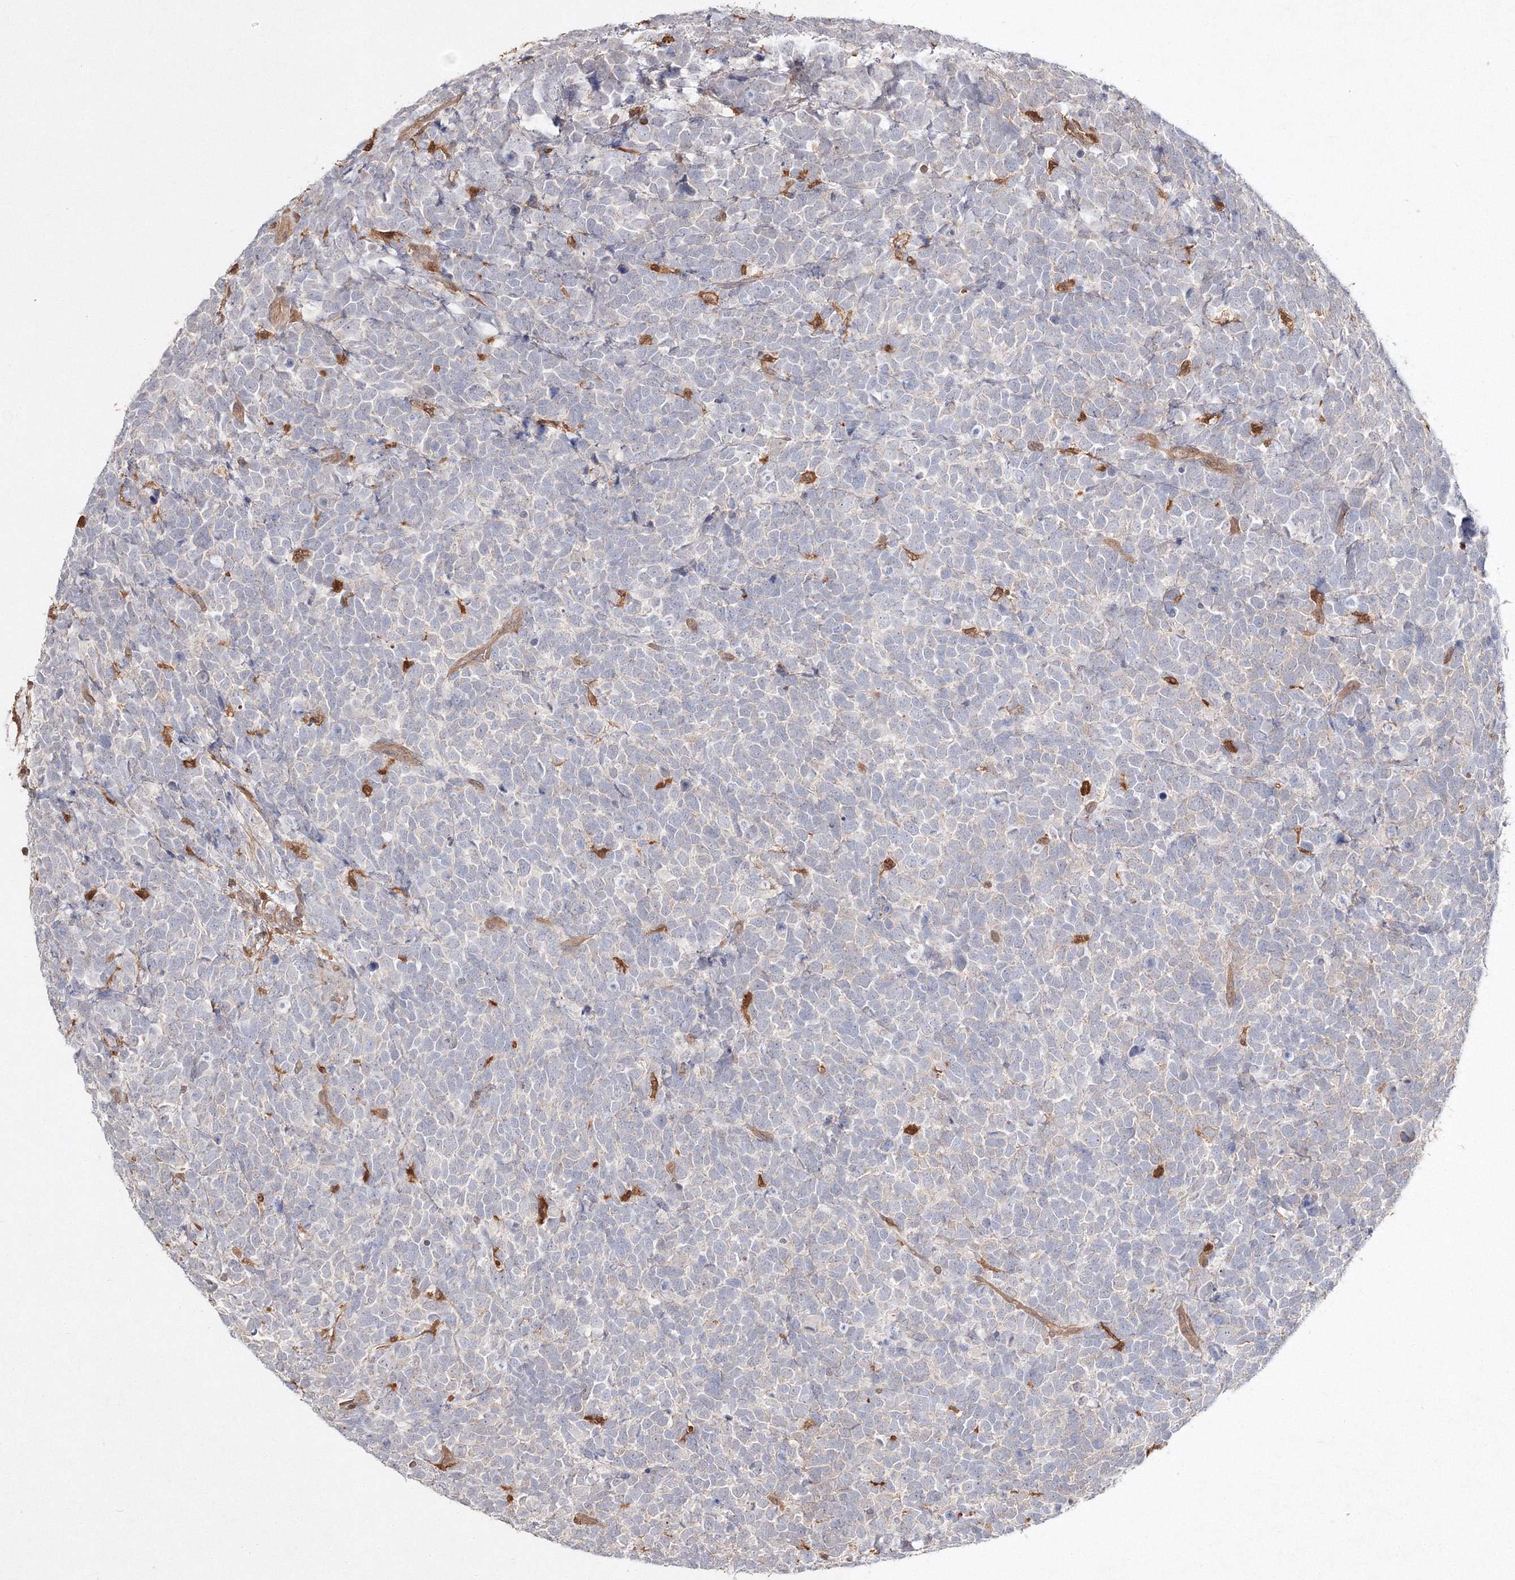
{"staining": {"intensity": "negative", "quantity": "none", "location": "none"}, "tissue": "urothelial cancer", "cell_type": "Tumor cells", "image_type": "cancer", "snomed": [{"axis": "morphology", "description": "Urothelial carcinoma, High grade"}, {"axis": "topography", "description": "Urinary bladder"}], "caption": "This is an IHC histopathology image of human urothelial cancer. There is no staining in tumor cells.", "gene": "S100A11", "patient": {"sex": "female", "age": 82}}